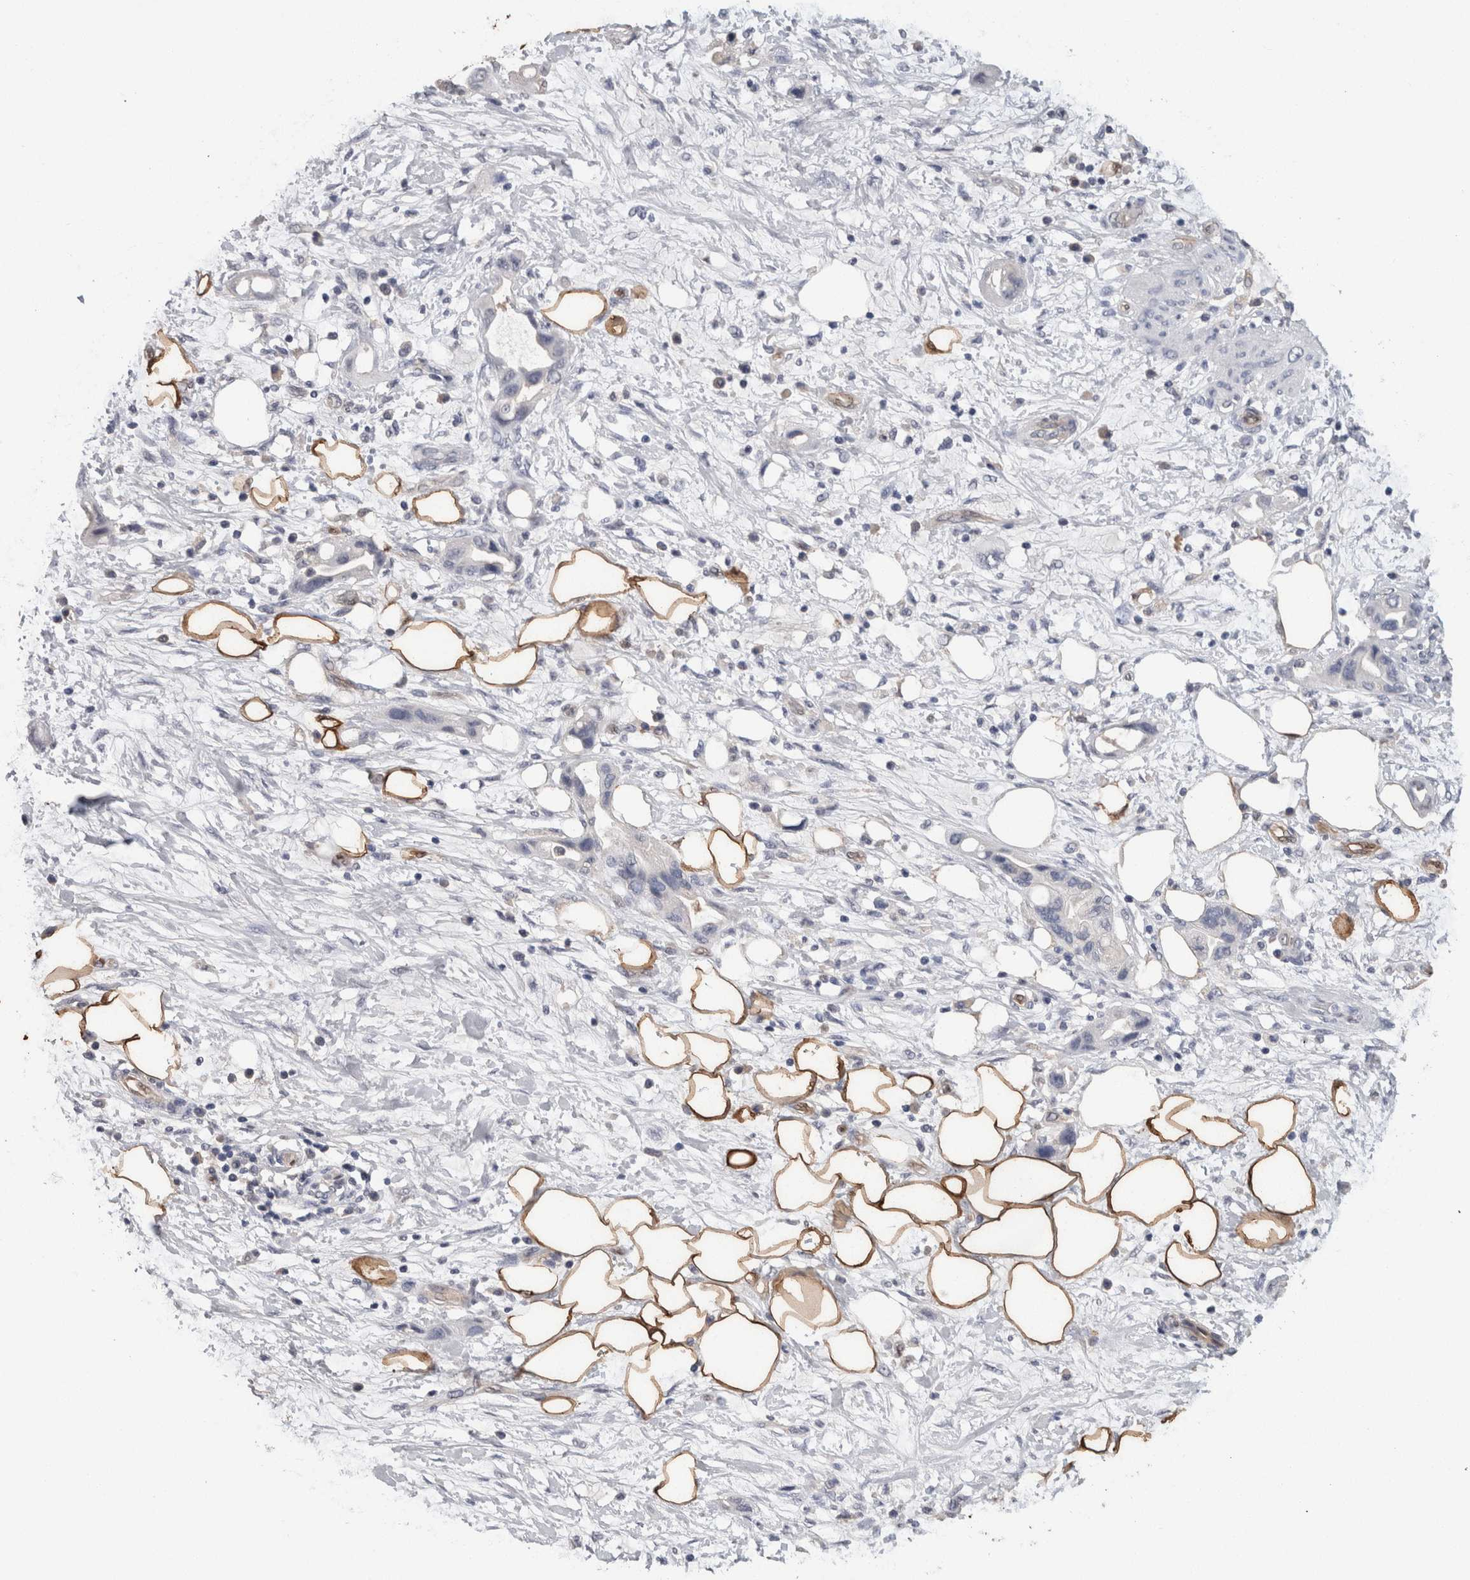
{"staining": {"intensity": "negative", "quantity": "none", "location": "none"}, "tissue": "pancreatic cancer", "cell_type": "Tumor cells", "image_type": "cancer", "snomed": [{"axis": "morphology", "description": "Adenocarcinoma, NOS"}, {"axis": "topography", "description": "Pancreas"}], "caption": "Immunohistochemistry of human pancreatic cancer shows no positivity in tumor cells.", "gene": "FABP4", "patient": {"sex": "female", "age": 57}}